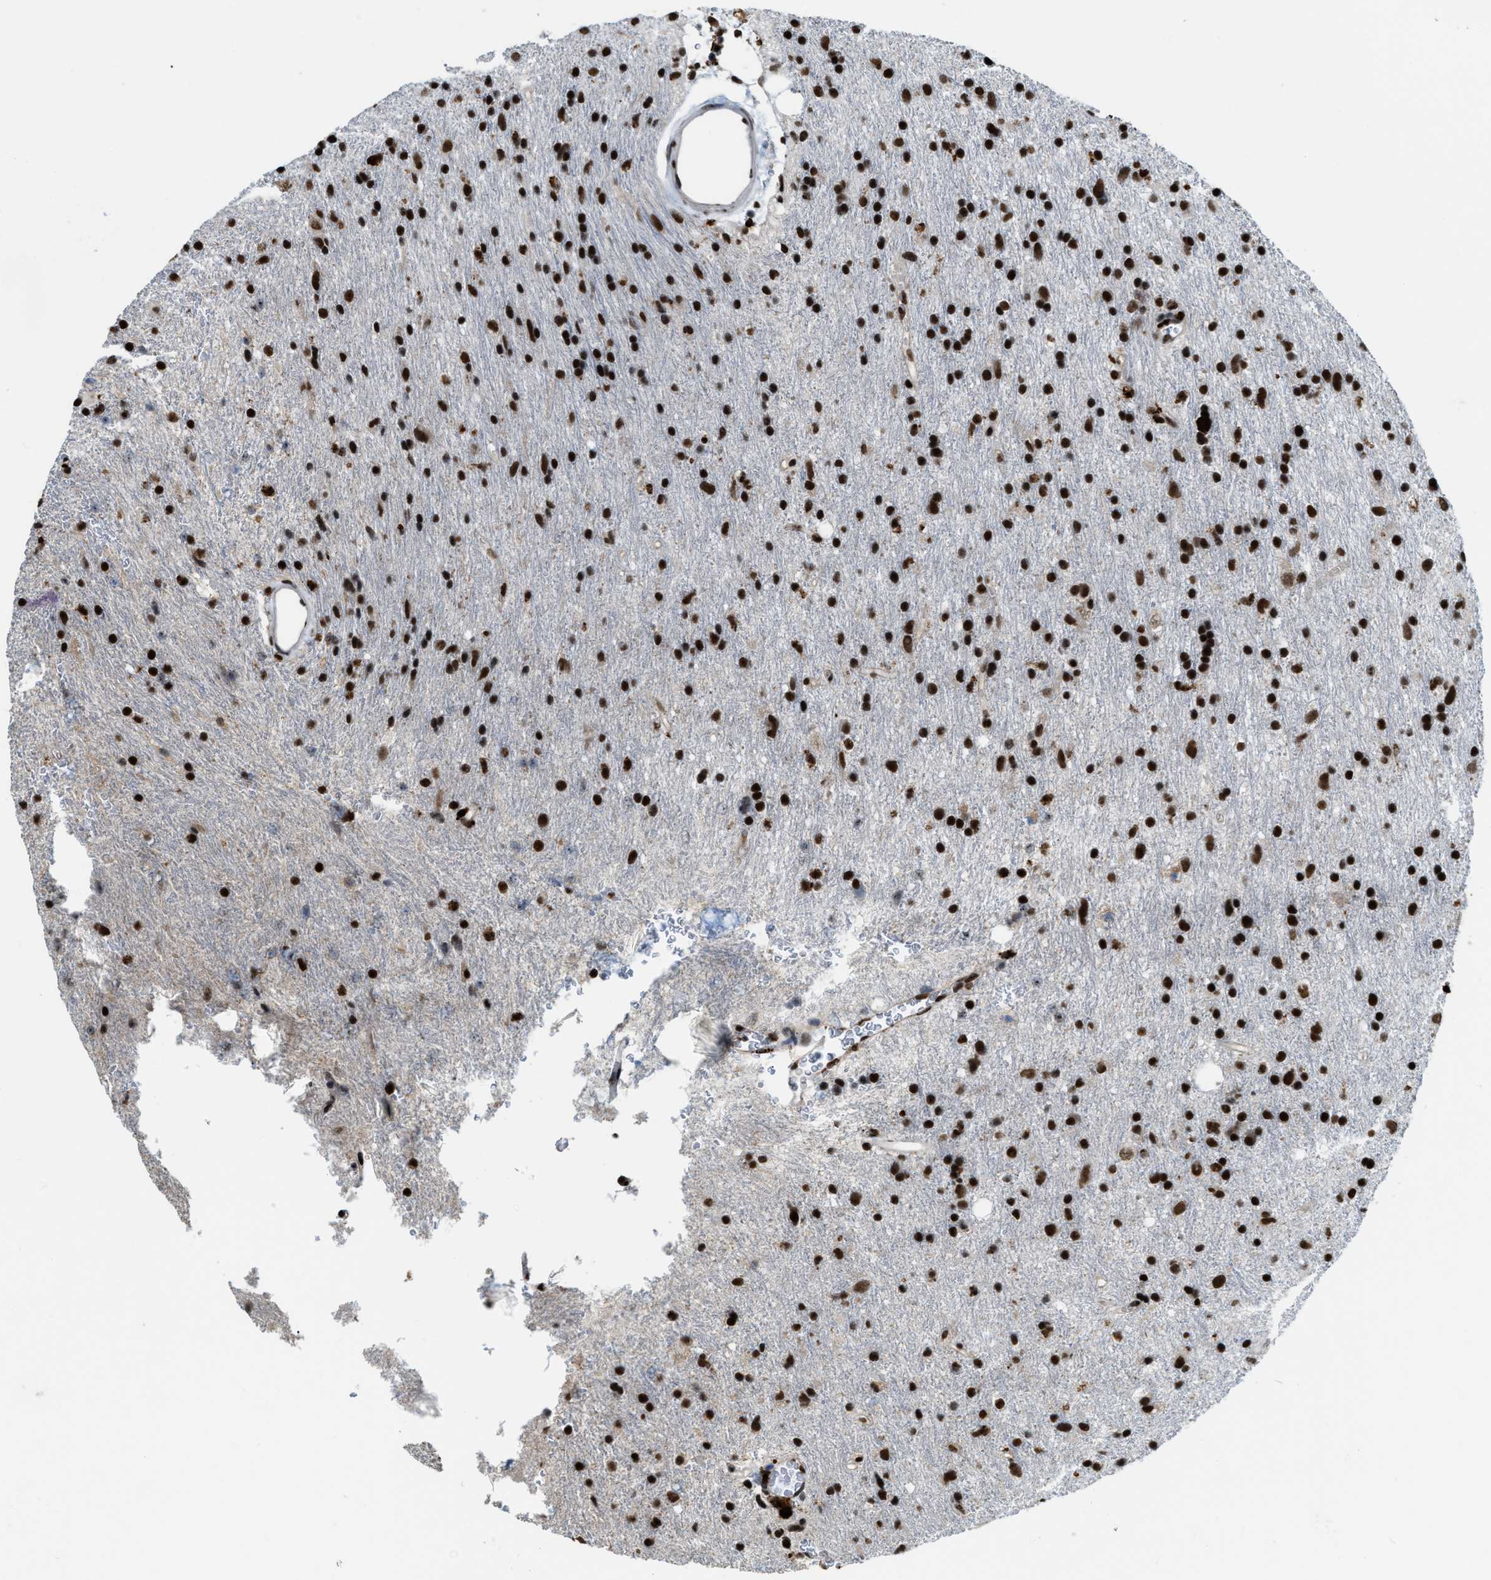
{"staining": {"intensity": "strong", "quantity": ">75%", "location": "nuclear"}, "tissue": "glioma", "cell_type": "Tumor cells", "image_type": "cancer", "snomed": [{"axis": "morphology", "description": "Glioma, malignant, Low grade"}, {"axis": "topography", "description": "Brain"}], "caption": "The histopathology image demonstrates immunohistochemical staining of glioma. There is strong nuclear staining is appreciated in about >75% of tumor cells.", "gene": "NUMA1", "patient": {"sex": "male", "age": 77}}